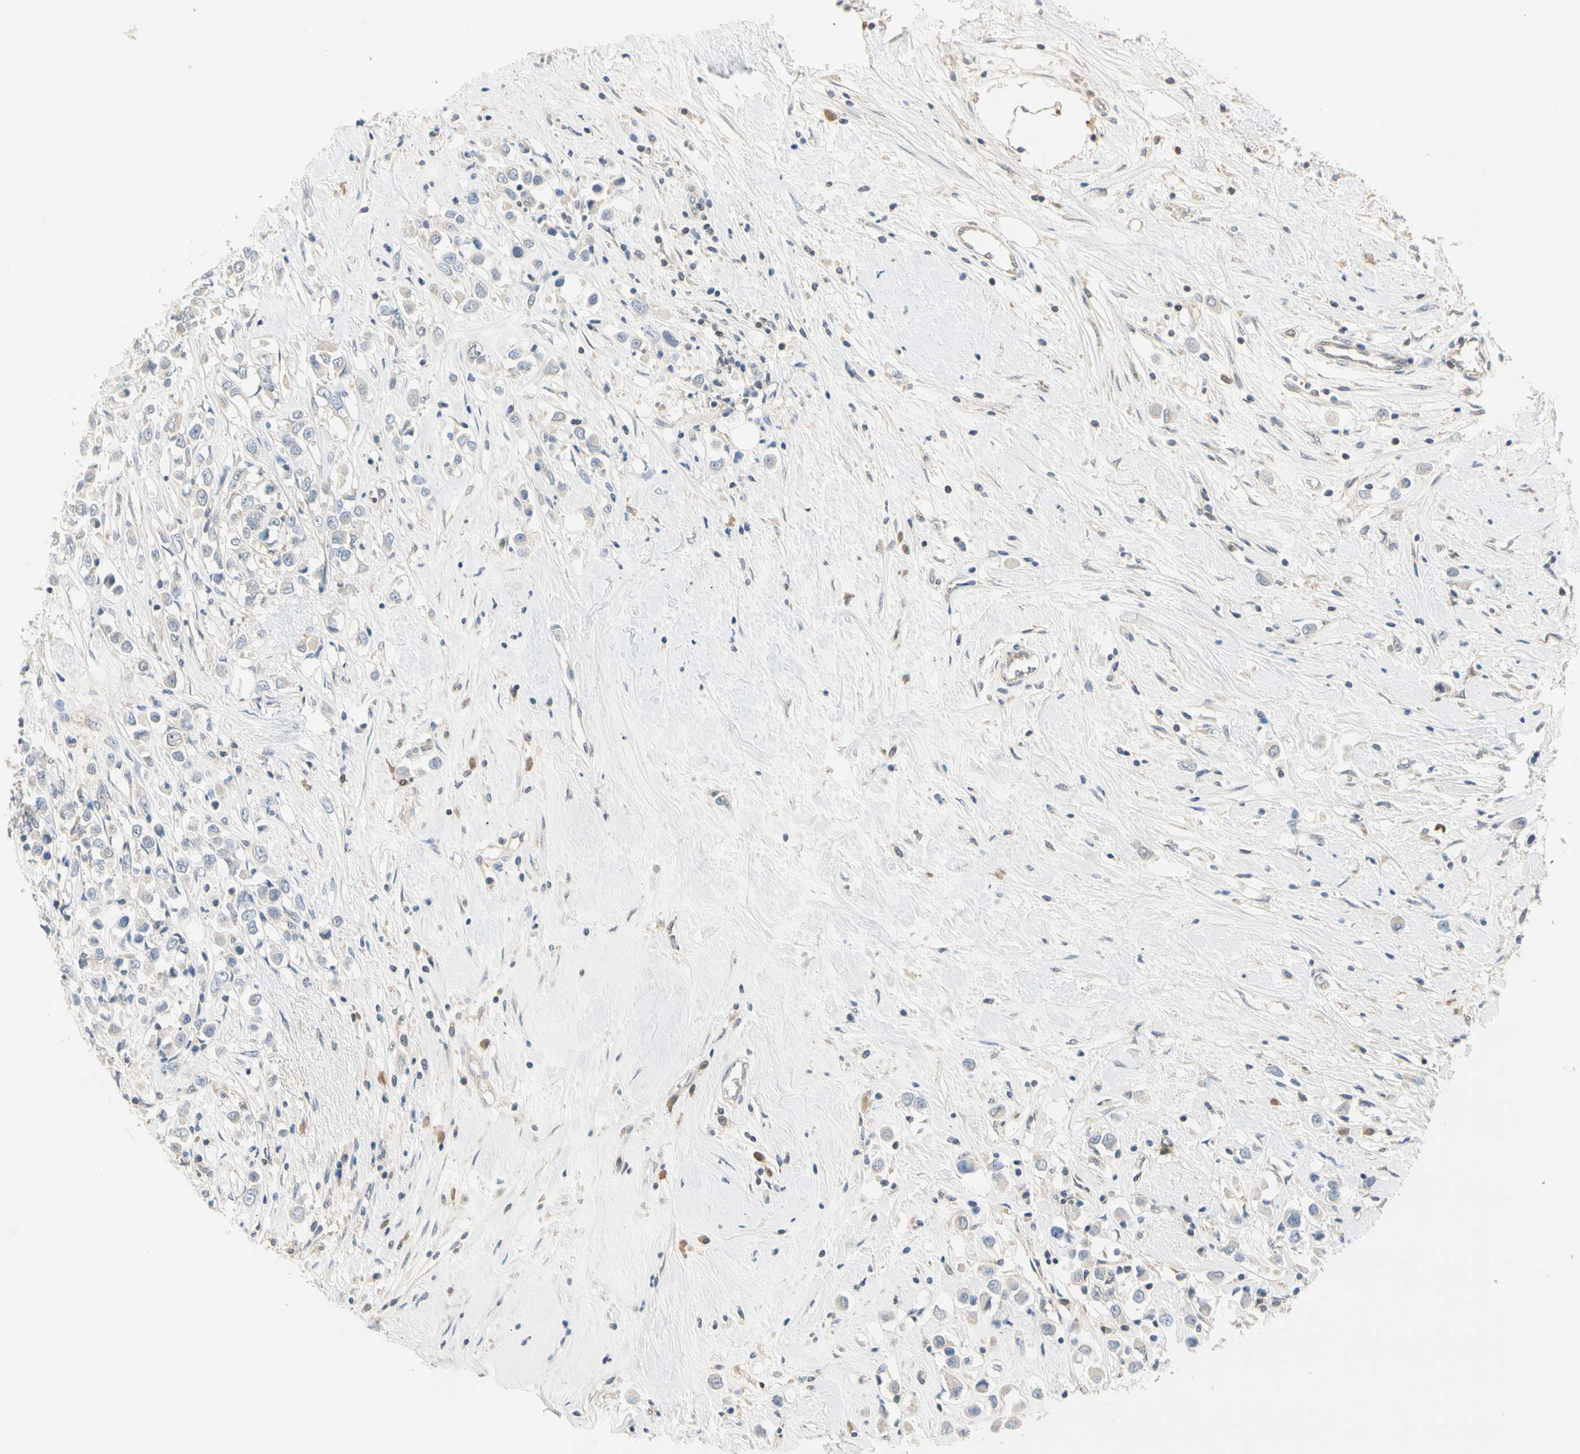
{"staining": {"intensity": "weak", "quantity": ">75%", "location": "cytoplasmic/membranous"}, "tissue": "breast cancer", "cell_type": "Tumor cells", "image_type": "cancer", "snomed": [{"axis": "morphology", "description": "Duct carcinoma"}, {"axis": "topography", "description": "Breast"}], "caption": "There is low levels of weak cytoplasmic/membranous expression in tumor cells of intraductal carcinoma (breast), as demonstrated by immunohistochemical staining (brown color).", "gene": "MPI", "patient": {"sex": "female", "age": 61}}